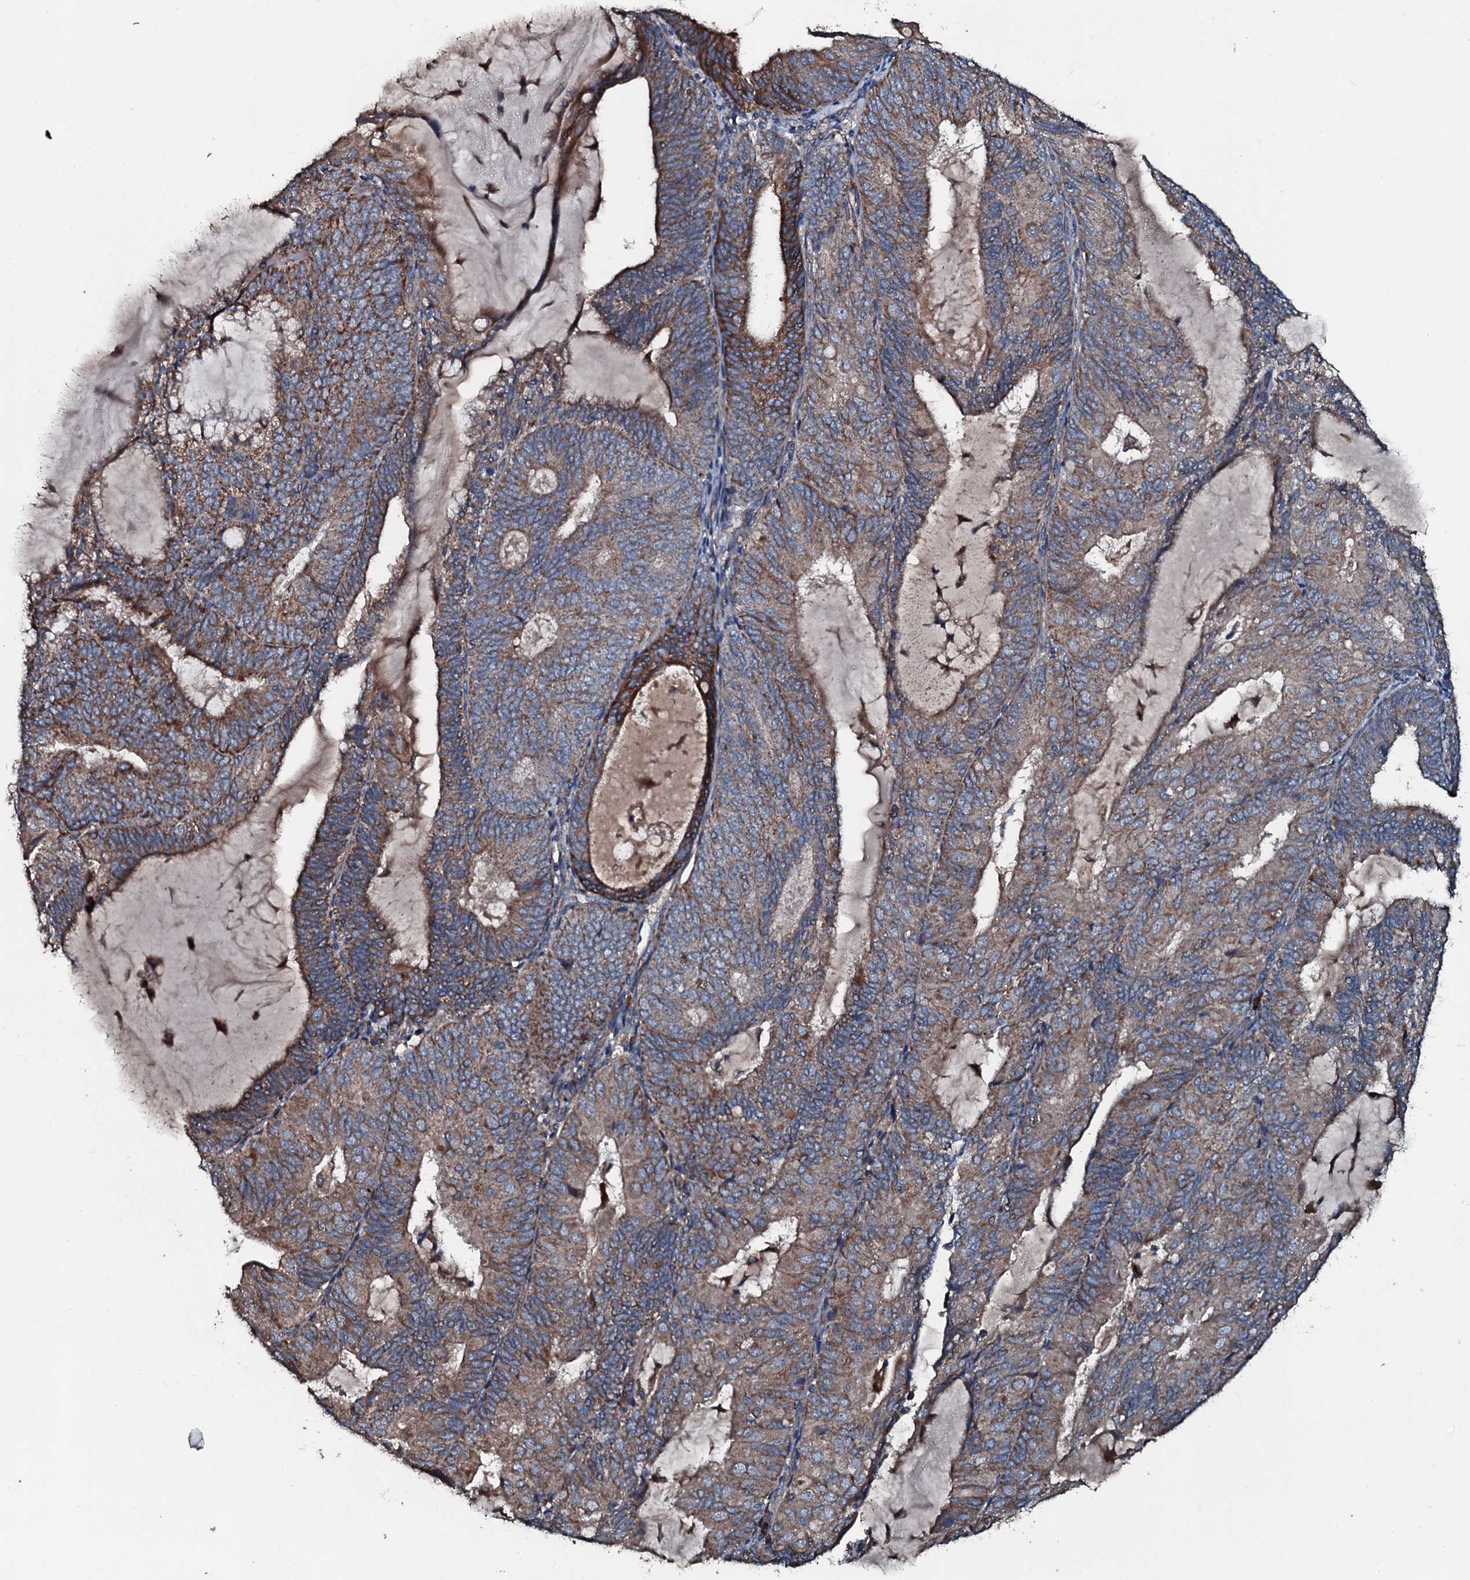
{"staining": {"intensity": "moderate", "quantity": ">75%", "location": "cytoplasmic/membranous"}, "tissue": "endometrial cancer", "cell_type": "Tumor cells", "image_type": "cancer", "snomed": [{"axis": "morphology", "description": "Adenocarcinoma, NOS"}, {"axis": "topography", "description": "Endometrium"}], "caption": "Endometrial adenocarcinoma tissue reveals moderate cytoplasmic/membranous positivity in about >75% of tumor cells, visualized by immunohistochemistry.", "gene": "ACSS3", "patient": {"sex": "female", "age": 81}}